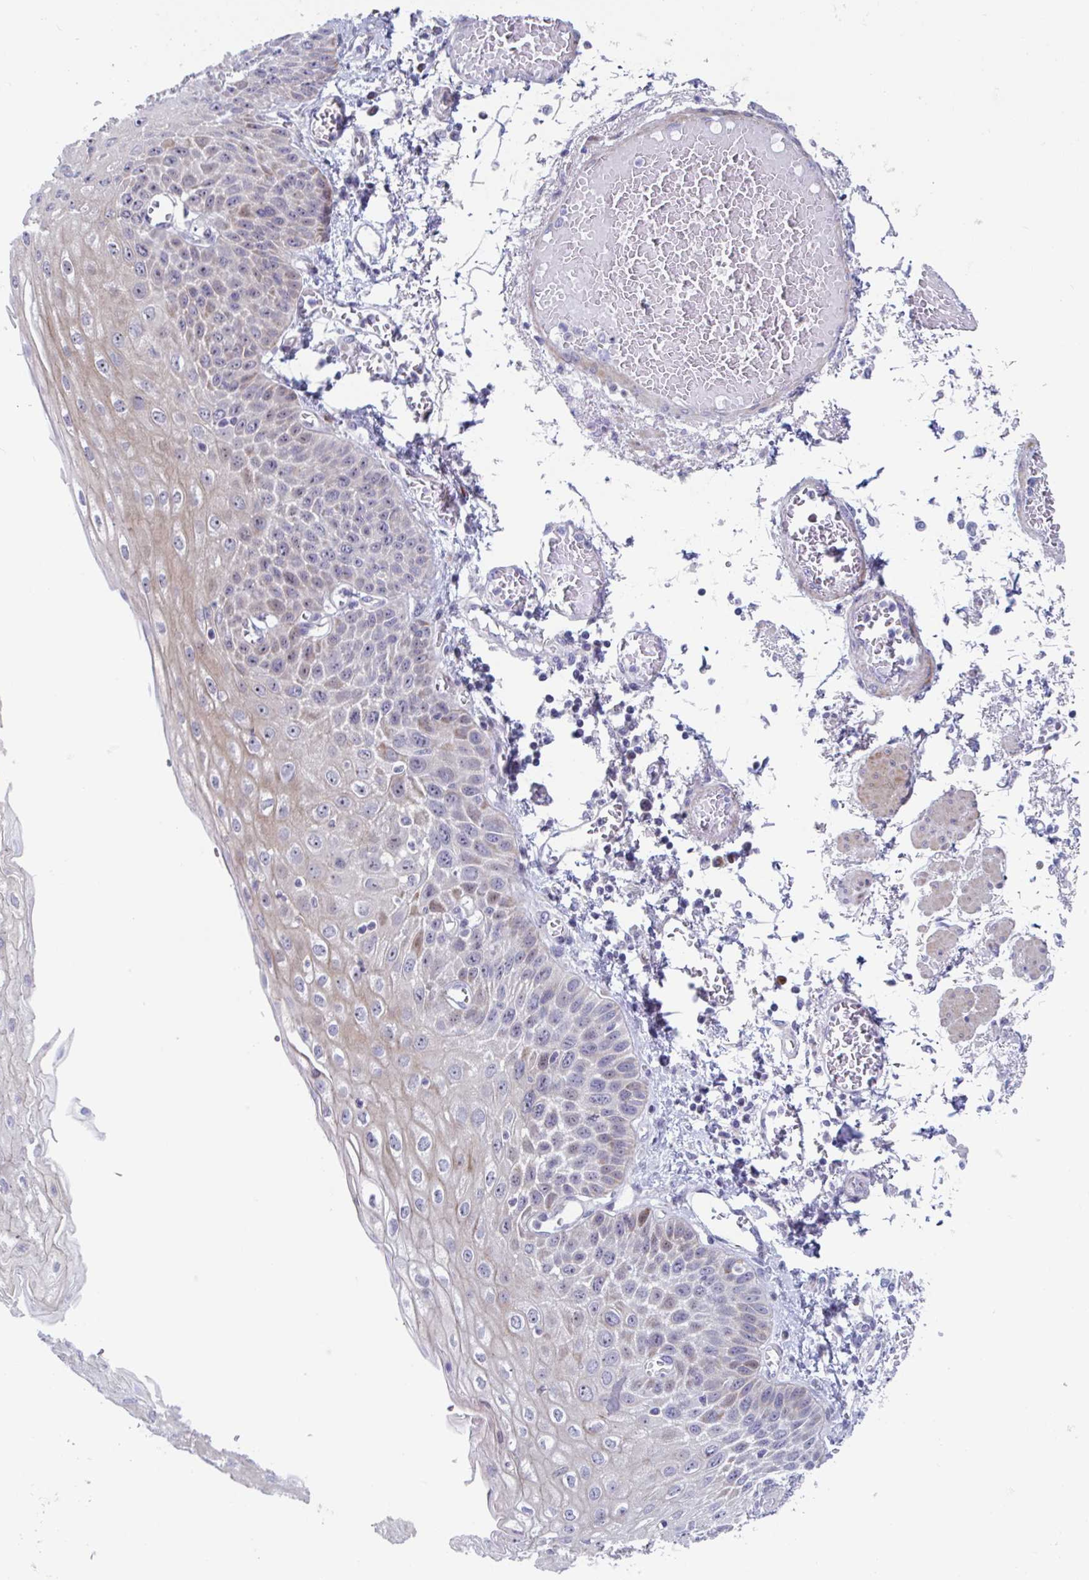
{"staining": {"intensity": "moderate", "quantity": "25%-75%", "location": "cytoplasmic/membranous"}, "tissue": "esophagus", "cell_type": "Squamous epithelial cells", "image_type": "normal", "snomed": [{"axis": "morphology", "description": "Normal tissue, NOS"}, {"axis": "morphology", "description": "Adenocarcinoma, NOS"}, {"axis": "topography", "description": "Esophagus"}], "caption": "Immunohistochemistry of unremarkable human esophagus displays medium levels of moderate cytoplasmic/membranous staining in about 25%-75% of squamous epithelial cells.", "gene": "DUXA", "patient": {"sex": "male", "age": 81}}